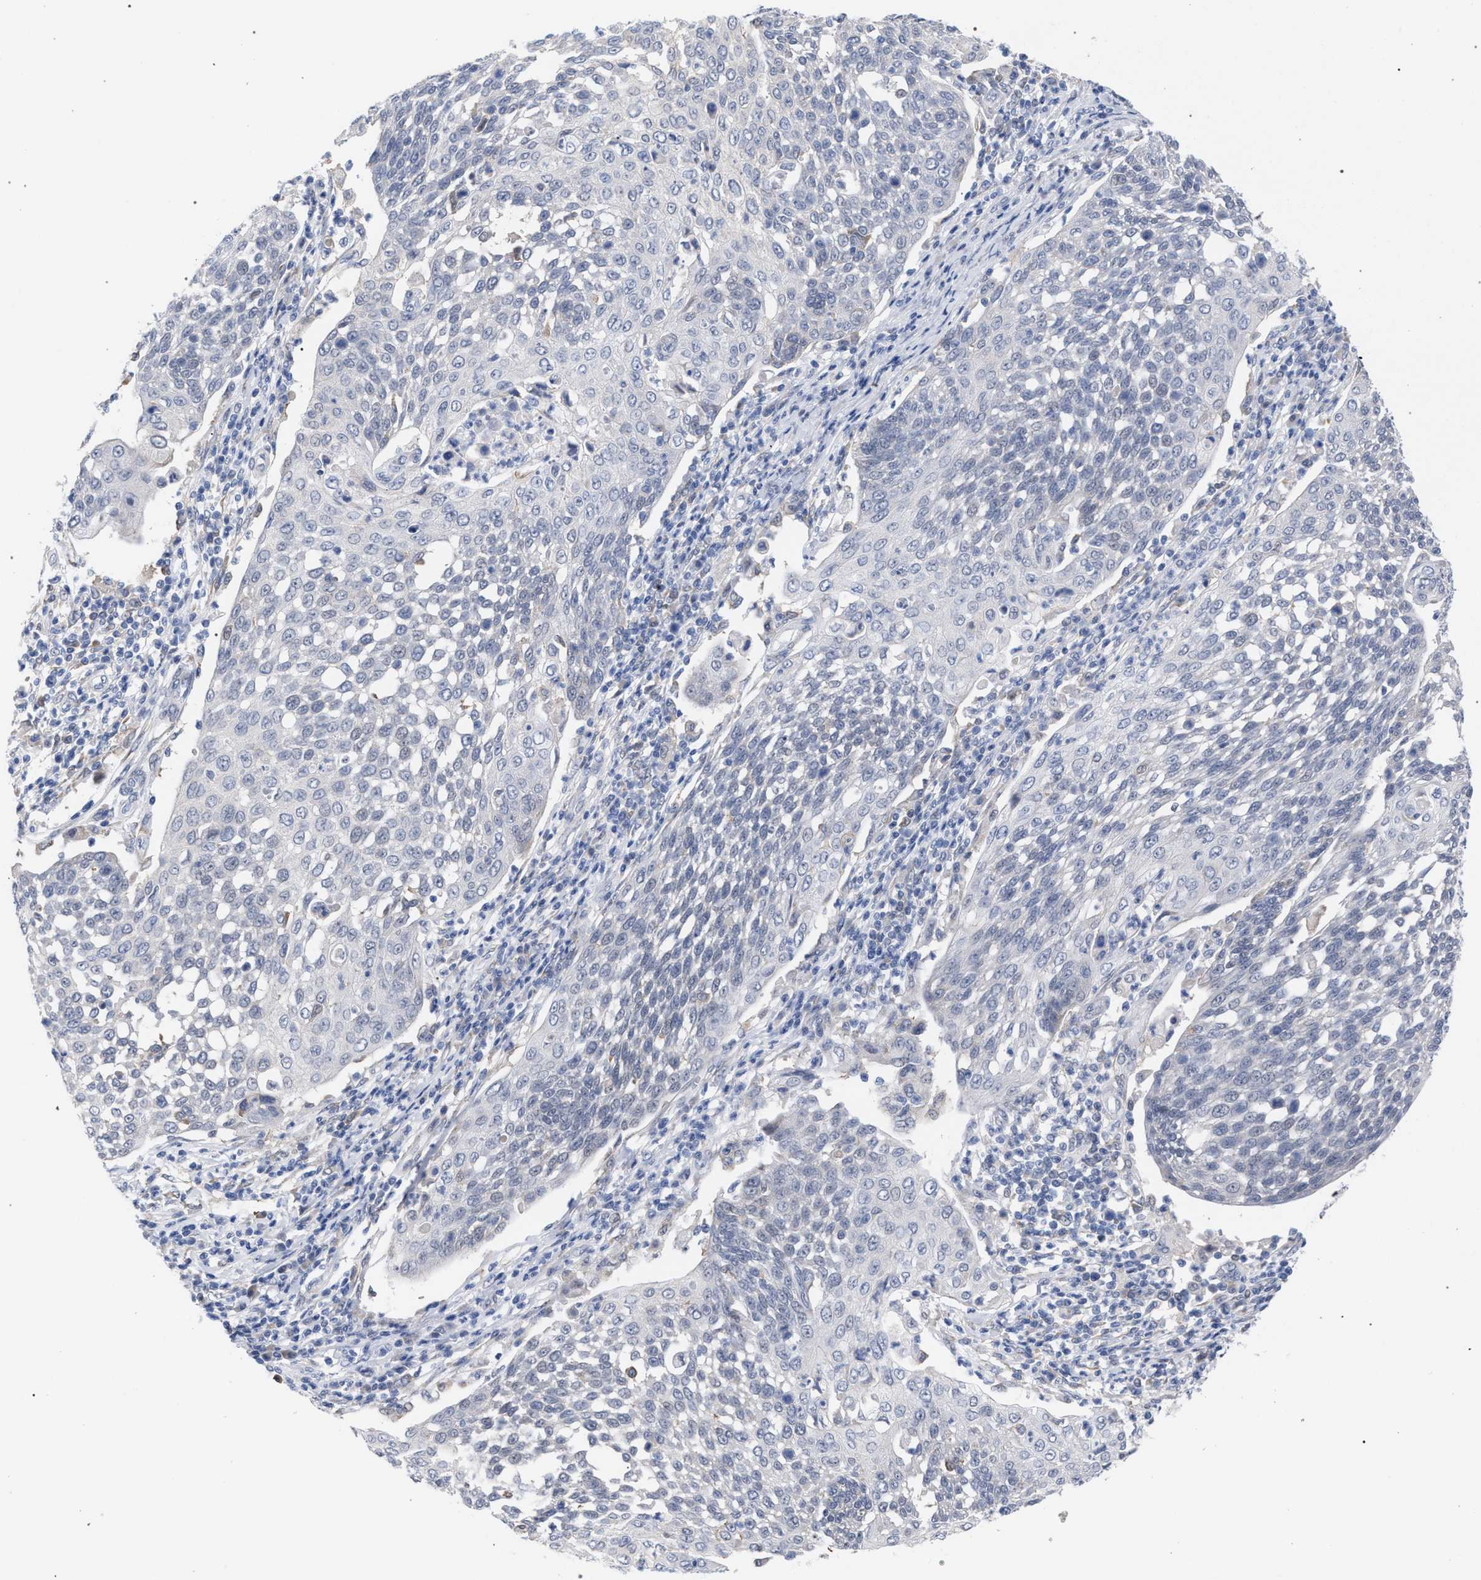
{"staining": {"intensity": "negative", "quantity": "none", "location": "none"}, "tissue": "cervical cancer", "cell_type": "Tumor cells", "image_type": "cancer", "snomed": [{"axis": "morphology", "description": "Squamous cell carcinoma, NOS"}, {"axis": "topography", "description": "Cervix"}], "caption": "This histopathology image is of cervical squamous cell carcinoma stained with IHC to label a protein in brown with the nuclei are counter-stained blue. There is no expression in tumor cells.", "gene": "FHOD3", "patient": {"sex": "female", "age": 34}}